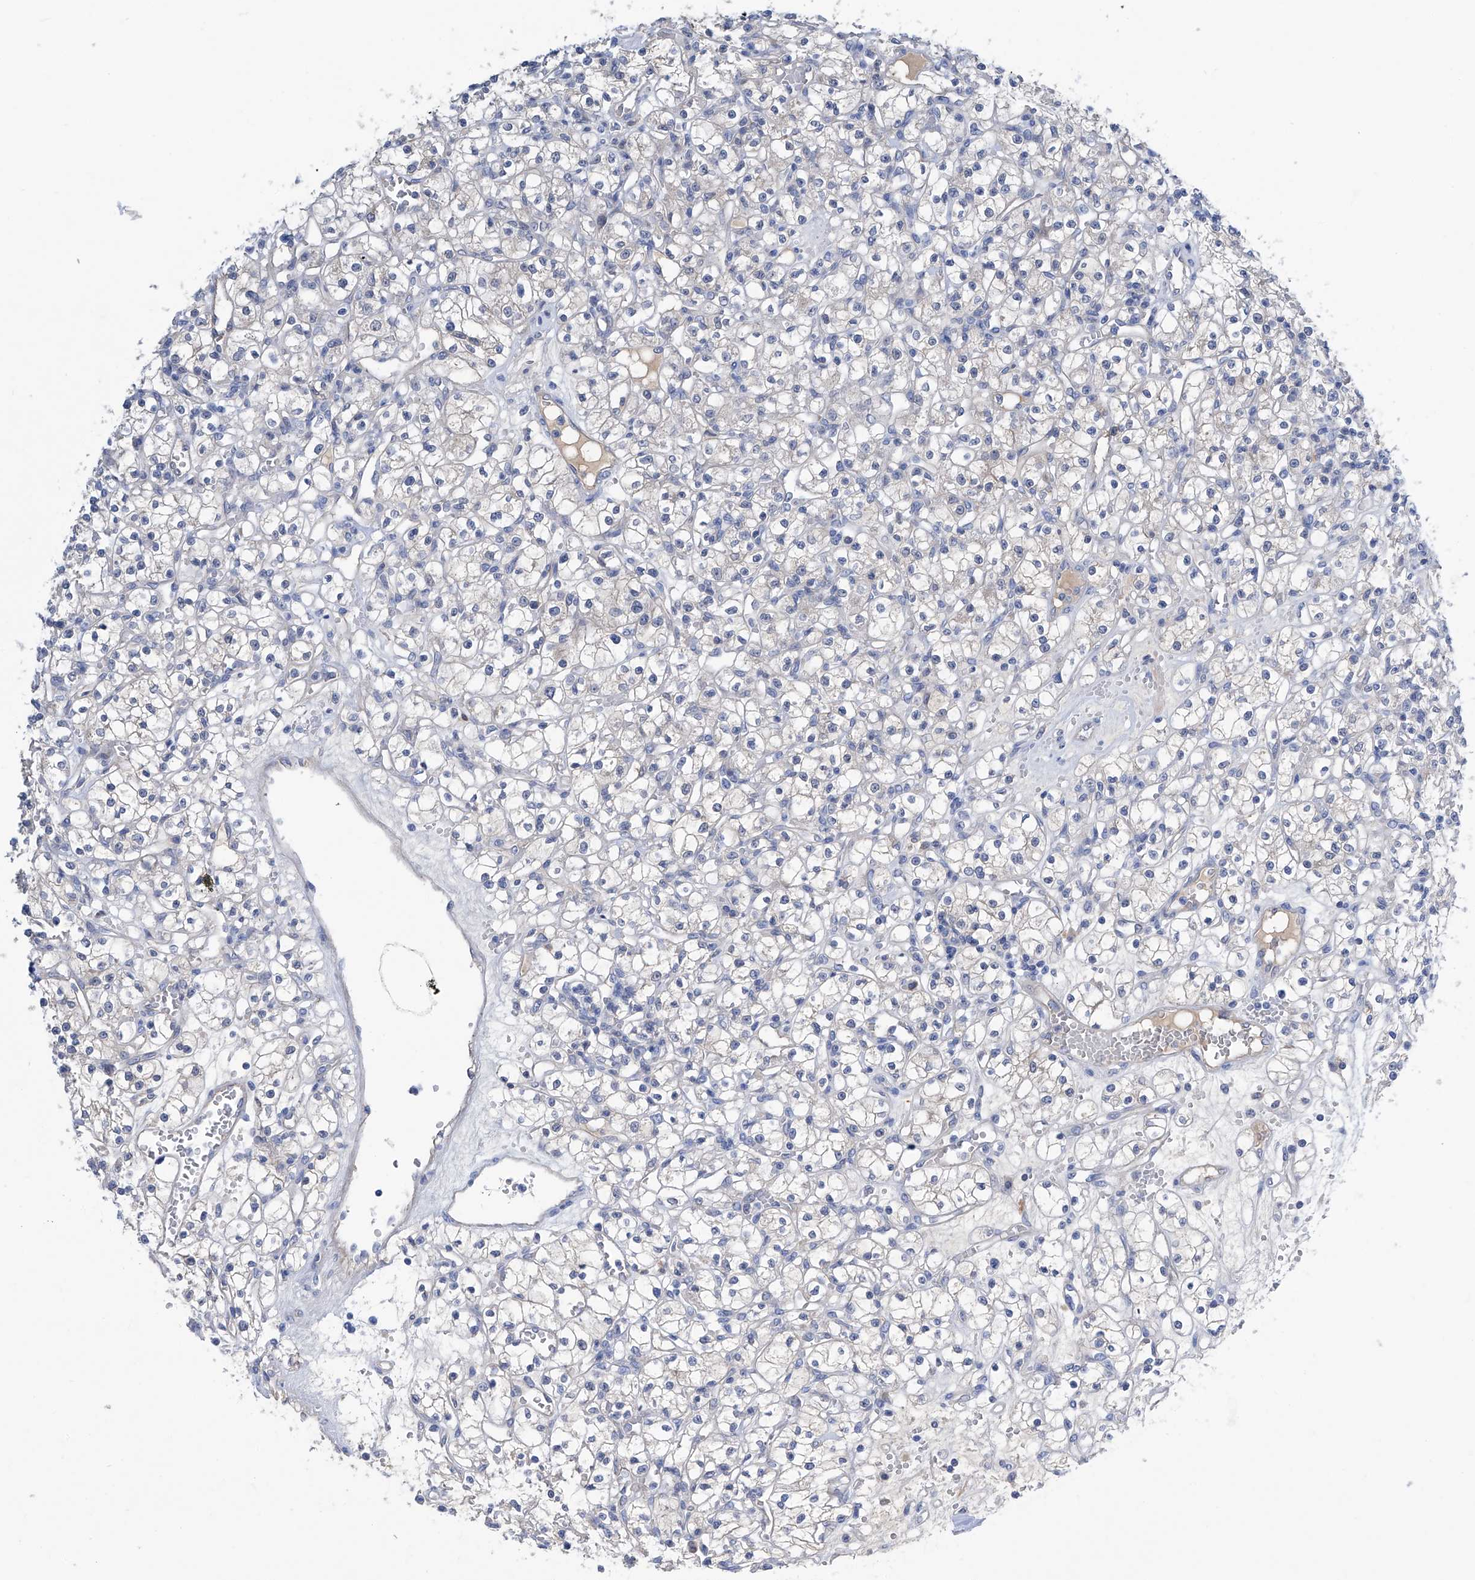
{"staining": {"intensity": "negative", "quantity": "none", "location": "none"}, "tissue": "renal cancer", "cell_type": "Tumor cells", "image_type": "cancer", "snomed": [{"axis": "morphology", "description": "Adenocarcinoma, NOS"}, {"axis": "topography", "description": "Kidney"}], "caption": "The photomicrograph reveals no significant positivity in tumor cells of renal cancer (adenocarcinoma).", "gene": "PGM3", "patient": {"sex": "female", "age": 59}}